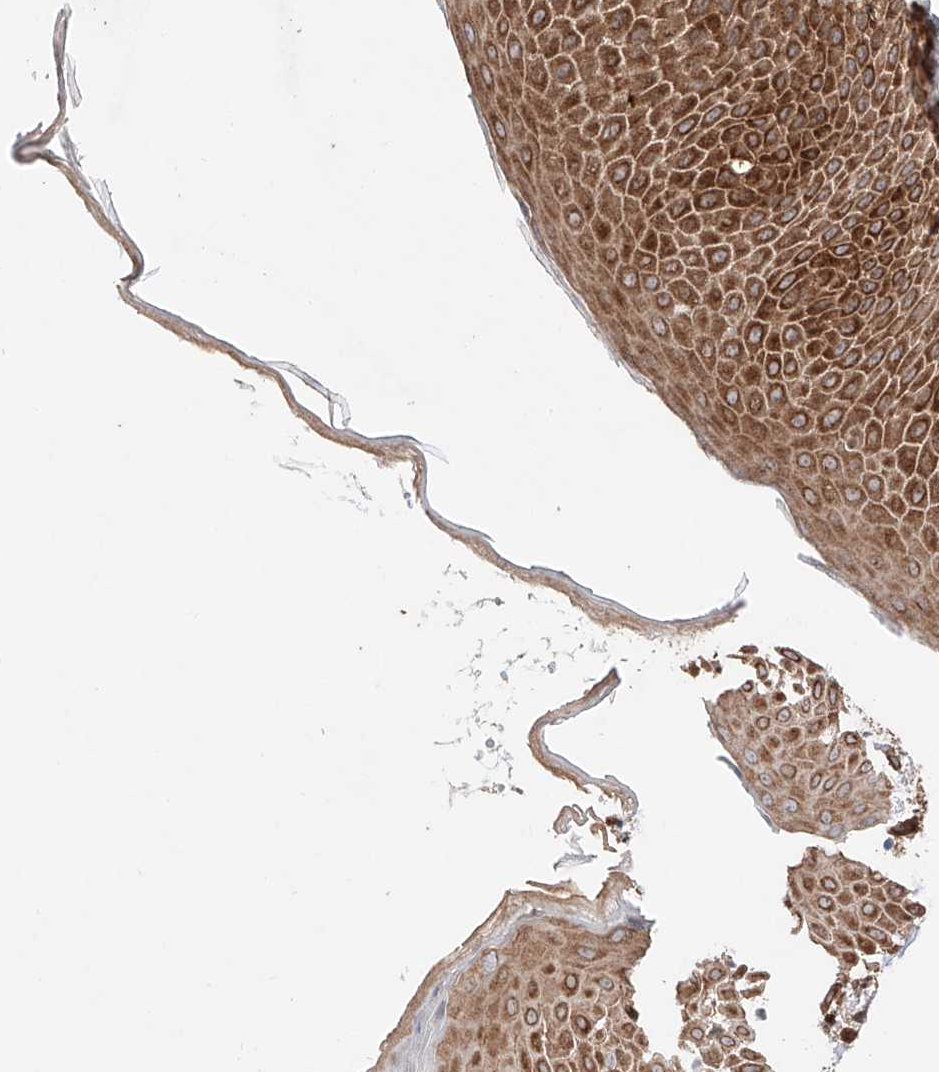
{"staining": {"intensity": "strong", "quantity": ">75%", "location": "cytoplasmic/membranous"}, "tissue": "skin", "cell_type": "Epidermal cells", "image_type": "normal", "snomed": [{"axis": "morphology", "description": "Normal tissue, NOS"}, {"axis": "topography", "description": "Anal"}], "caption": "Immunohistochemistry (IHC) of normal skin displays high levels of strong cytoplasmic/membranous expression in approximately >75% of epidermal cells.", "gene": "IGSF22", "patient": {"sex": "female", "age": 78}}